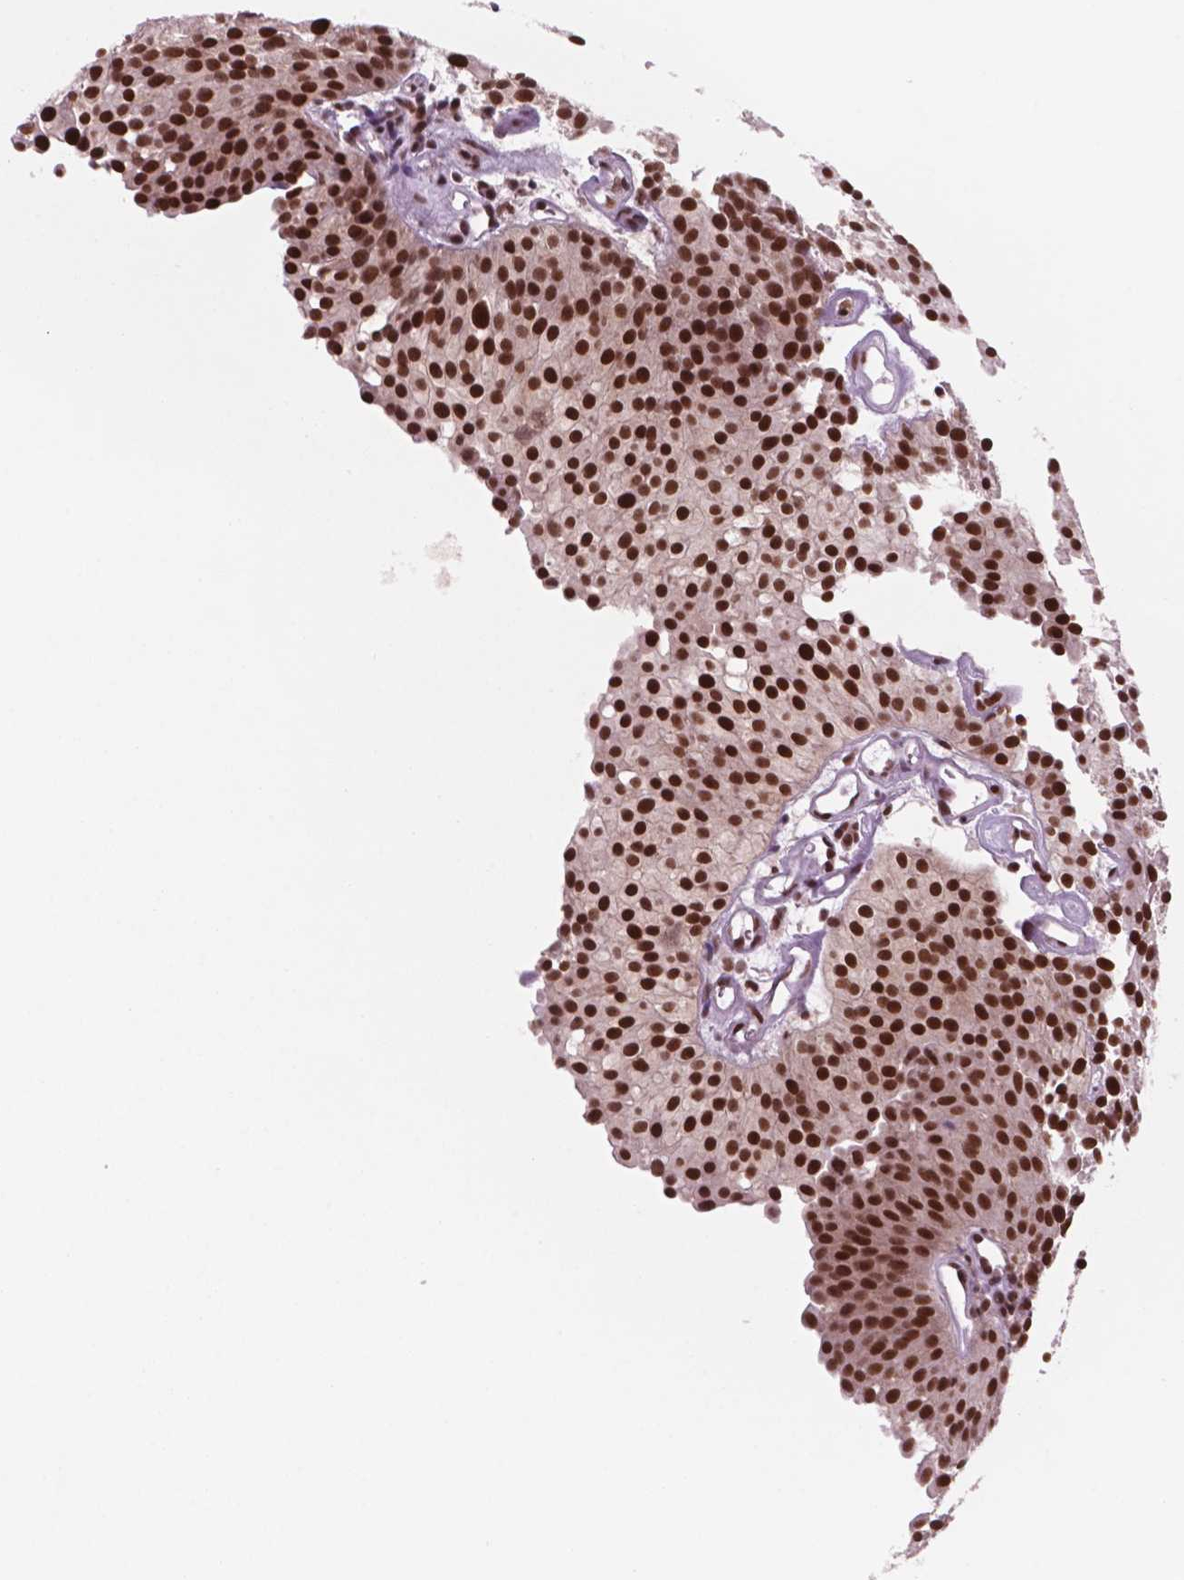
{"staining": {"intensity": "strong", "quantity": ">75%", "location": "nuclear"}, "tissue": "urothelial cancer", "cell_type": "Tumor cells", "image_type": "cancer", "snomed": [{"axis": "morphology", "description": "Urothelial carcinoma, Low grade"}, {"axis": "topography", "description": "Urinary bladder"}], "caption": "IHC photomicrograph of neoplastic tissue: low-grade urothelial carcinoma stained using immunohistochemistry reveals high levels of strong protein expression localized specifically in the nuclear of tumor cells, appearing as a nuclear brown color.", "gene": "POLR2E", "patient": {"sex": "female", "age": 87}}